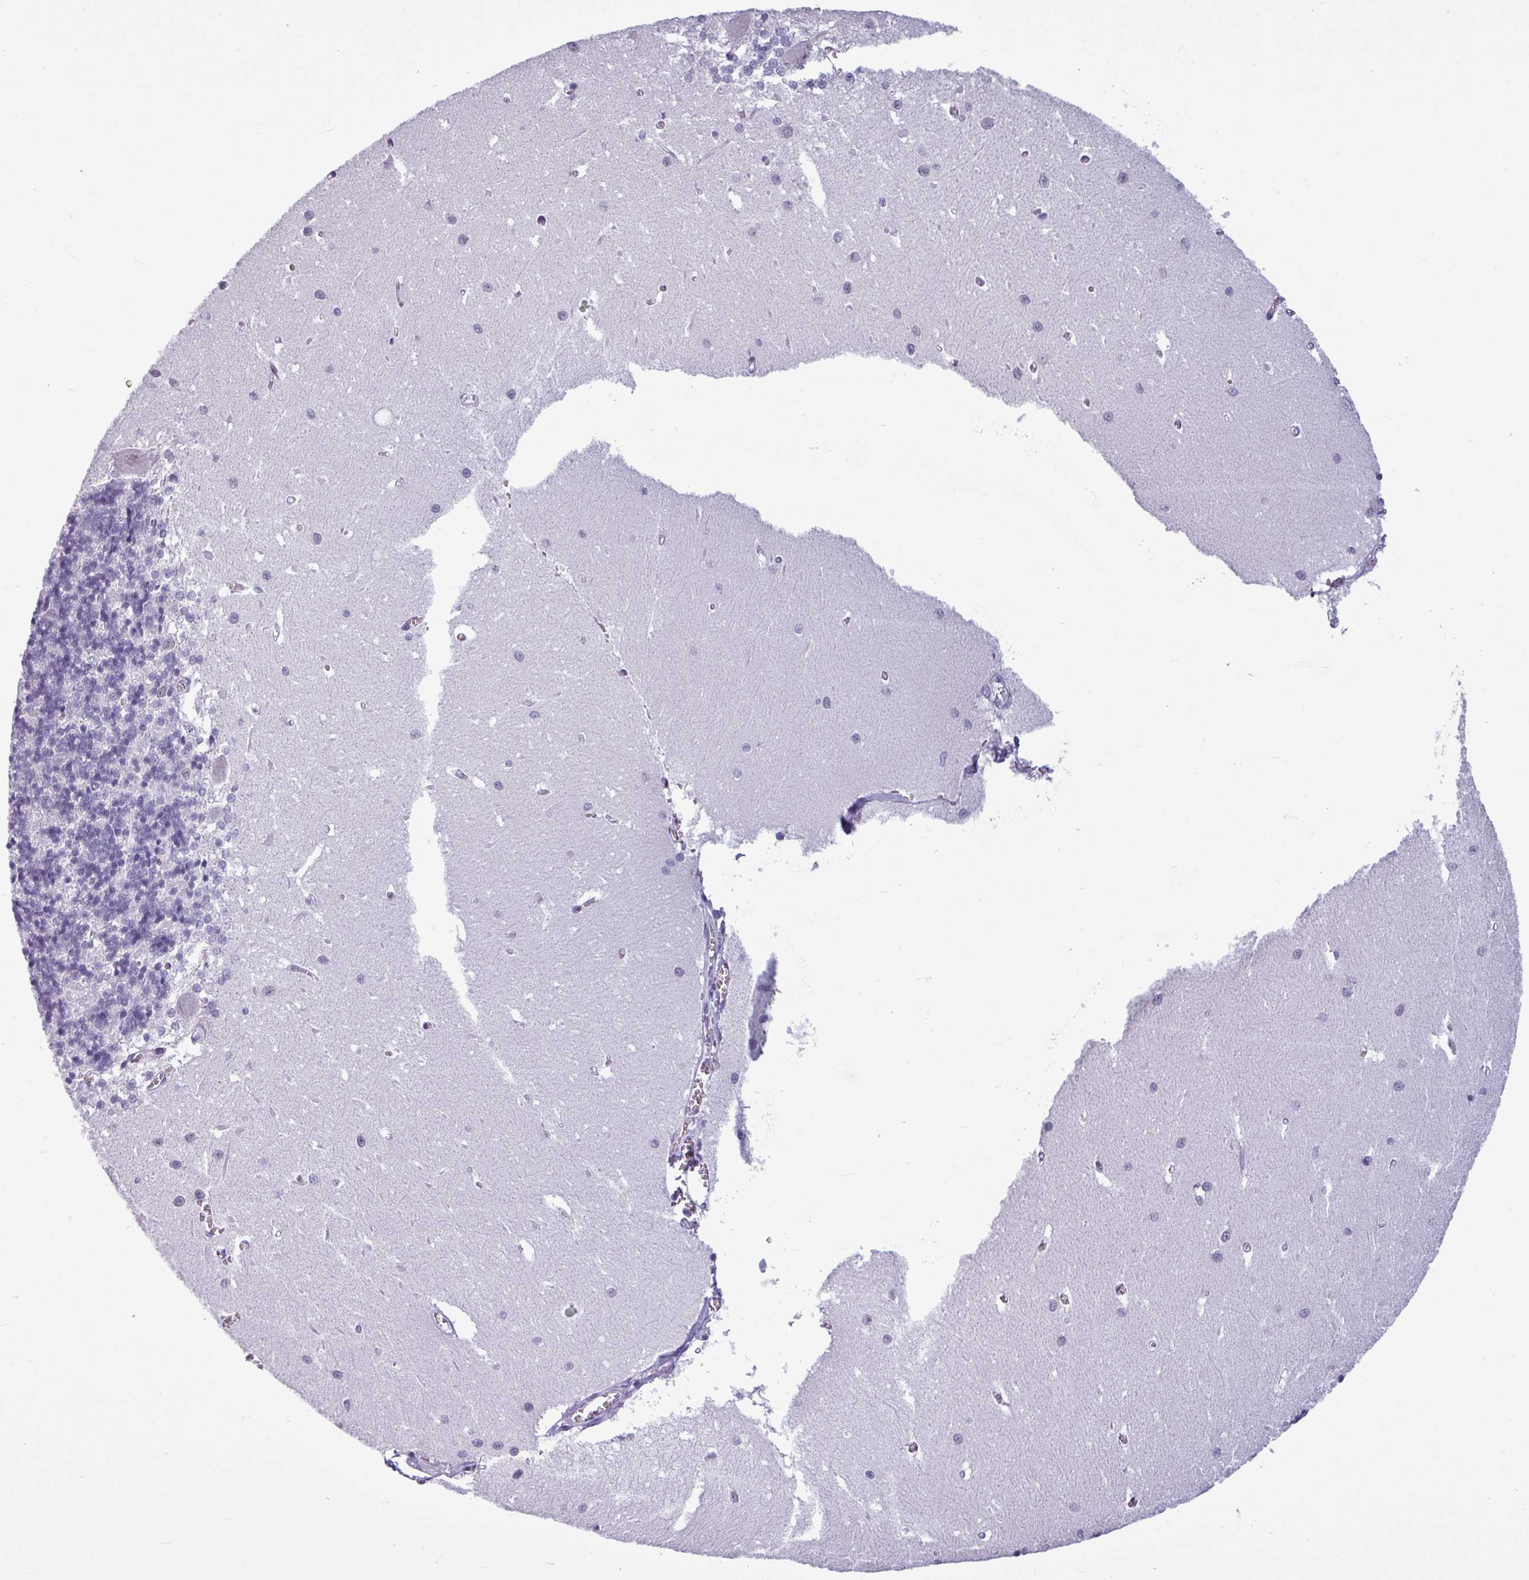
{"staining": {"intensity": "negative", "quantity": "none", "location": "none"}, "tissue": "cerebellum", "cell_type": "Cells in granular layer", "image_type": "normal", "snomed": [{"axis": "morphology", "description": "Normal tissue, NOS"}, {"axis": "topography", "description": "Cerebellum"}], "caption": "Cerebellum stained for a protein using IHC shows no positivity cells in granular layer.", "gene": "SRGAP1", "patient": {"sex": "male", "age": 37}}